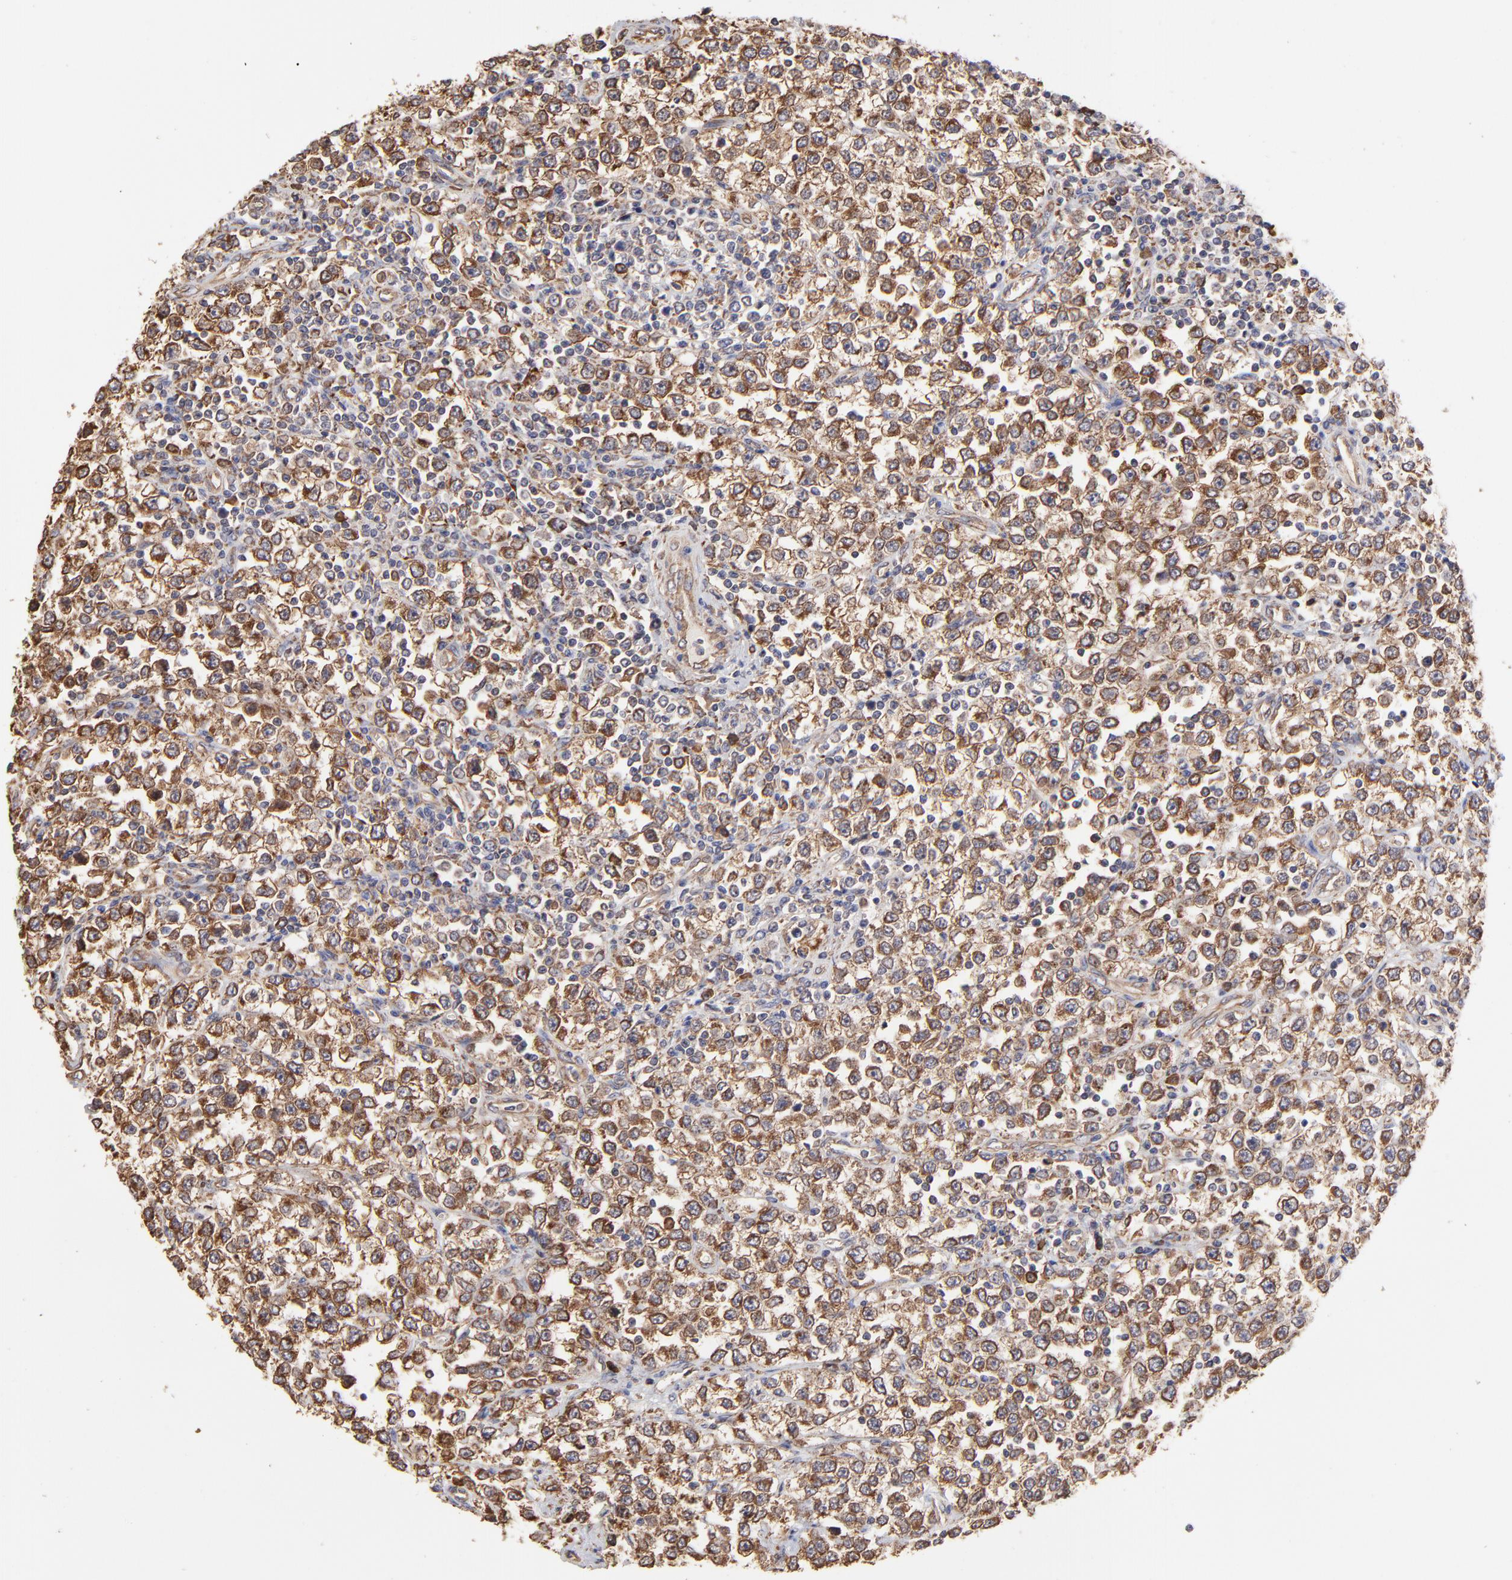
{"staining": {"intensity": "strong", "quantity": ">75%", "location": "cytoplasmic/membranous"}, "tissue": "testis cancer", "cell_type": "Tumor cells", "image_type": "cancer", "snomed": [{"axis": "morphology", "description": "Seminoma, NOS"}, {"axis": "topography", "description": "Testis"}], "caption": "Strong cytoplasmic/membranous protein positivity is identified in about >75% of tumor cells in testis cancer.", "gene": "PFKM", "patient": {"sex": "male", "age": 25}}